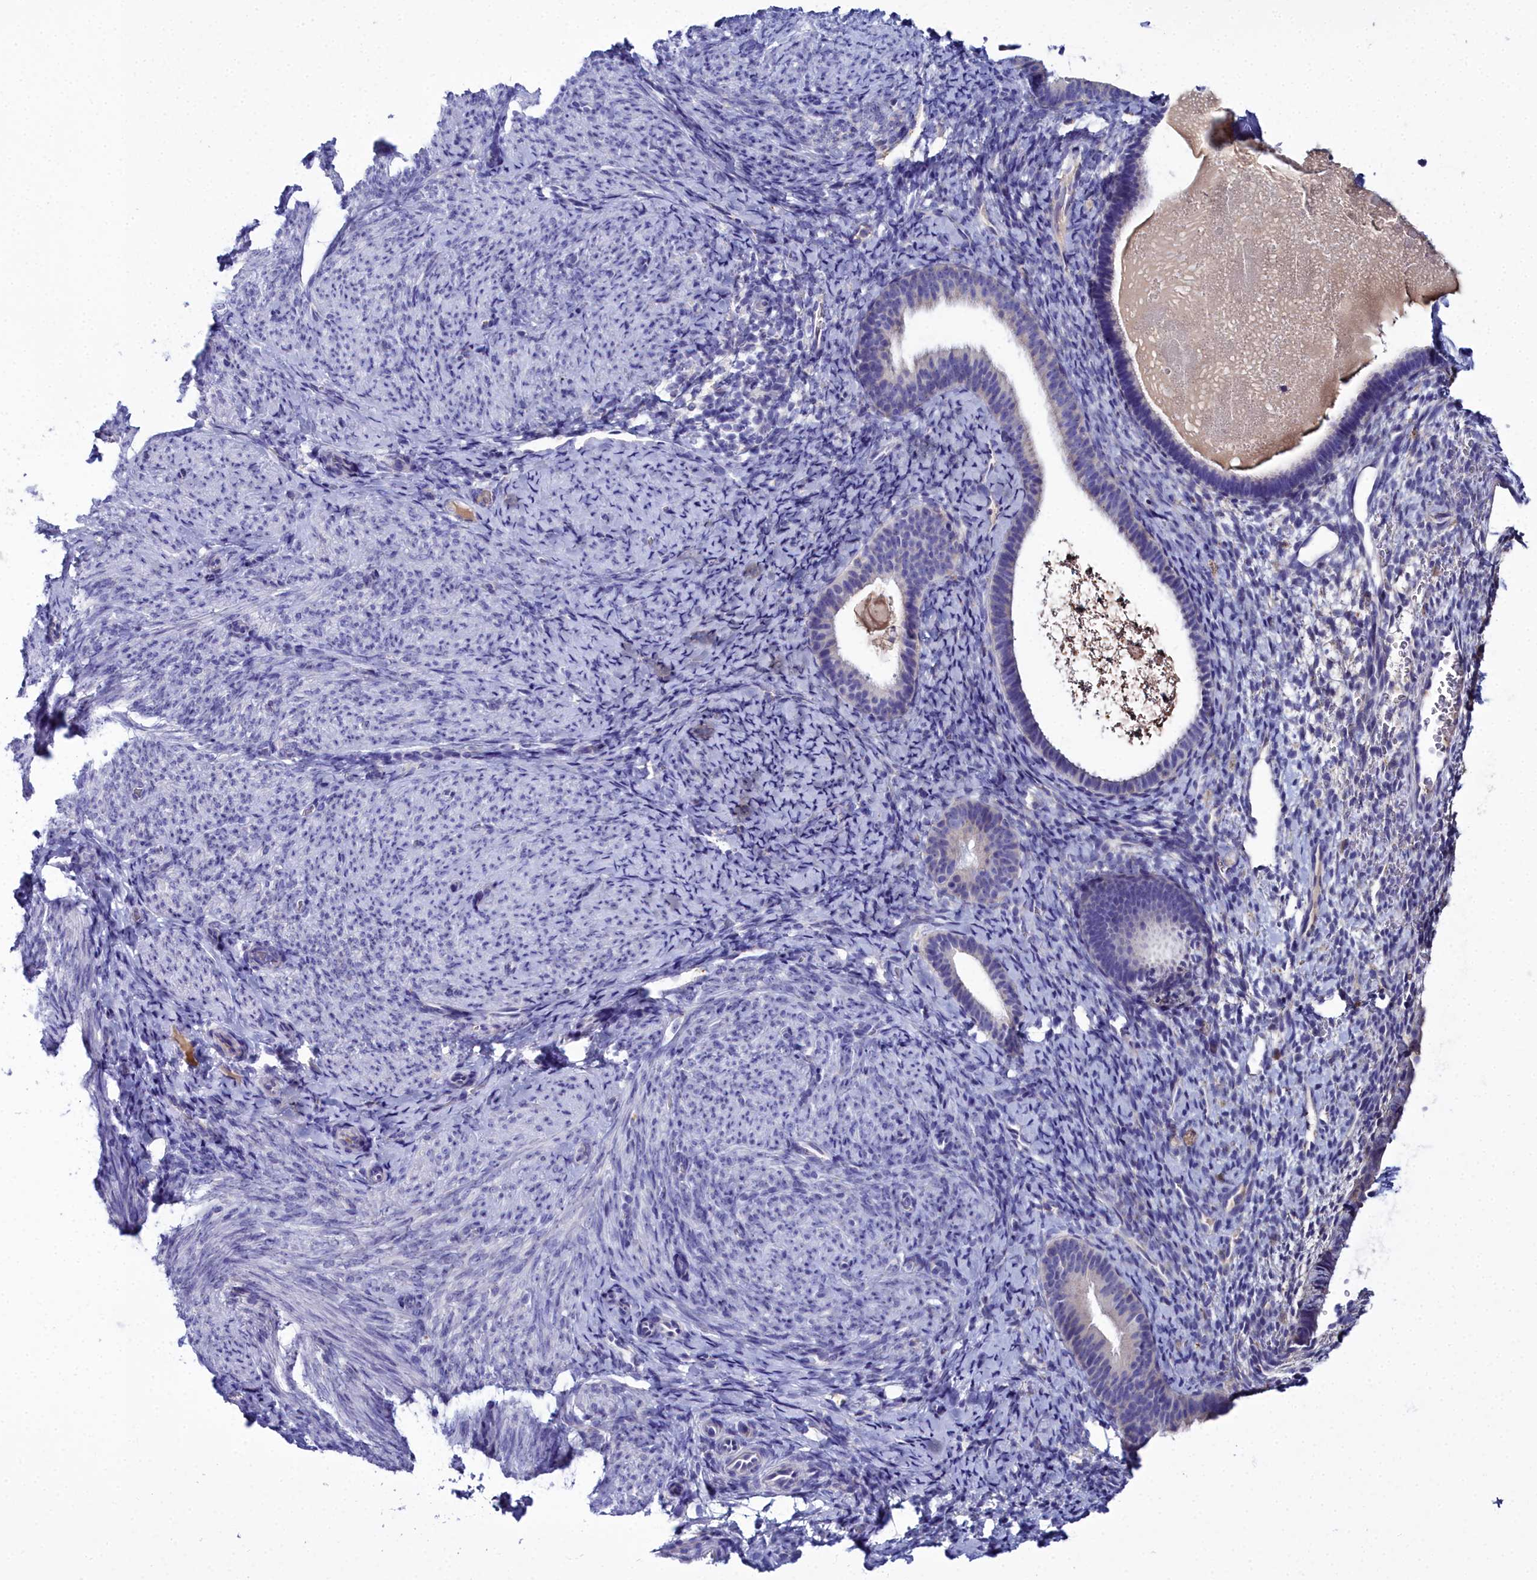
{"staining": {"intensity": "negative", "quantity": "none", "location": "none"}, "tissue": "endometrium", "cell_type": "Cells in endometrial stroma", "image_type": "normal", "snomed": [{"axis": "morphology", "description": "Normal tissue, NOS"}, {"axis": "topography", "description": "Endometrium"}], "caption": "This is an IHC photomicrograph of unremarkable endometrium. There is no positivity in cells in endometrial stroma.", "gene": "ELAPOR2", "patient": {"sex": "female", "age": 65}}